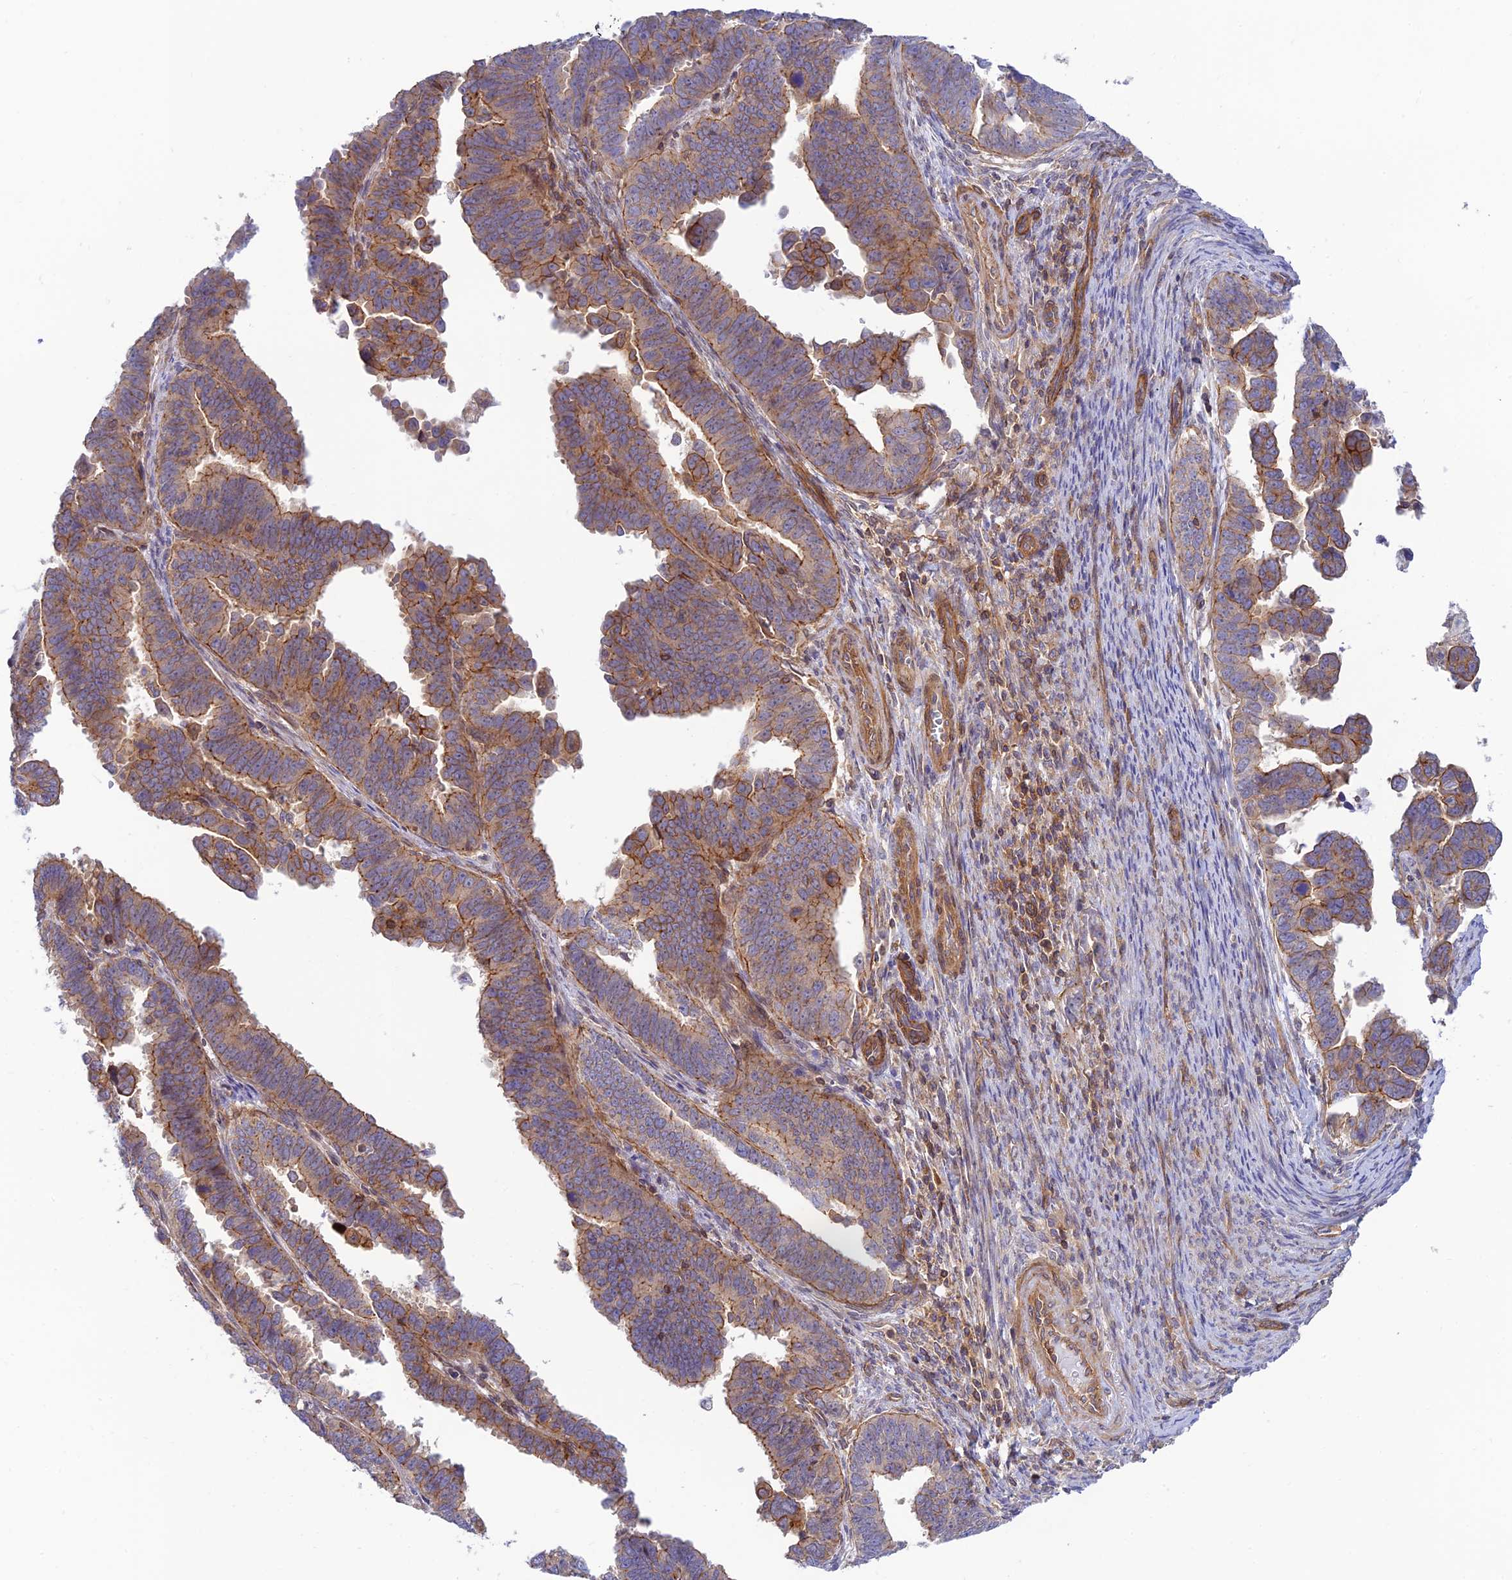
{"staining": {"intensity": "weak", "quantity": "25%-75%", "location": "cytoplasmic/membranous"}, "tissue": "endometrial cancer", "cell_type": "Tumor cells", "image_type": "cancer", "snomed": [{"axis": "morphology", "description": "Adenocarcinoma, NOS"}, {"axis": "topography", "description": "Endometrium"}], "caption": "Human endometrial cancer stained with a brown dye reveals weak cytoplasmic/membranous positive positivity in approximately 25%-75% of tumor cells.", "gene": "PPP1R12C", "patient": {"sex": "female", "age": 75}}